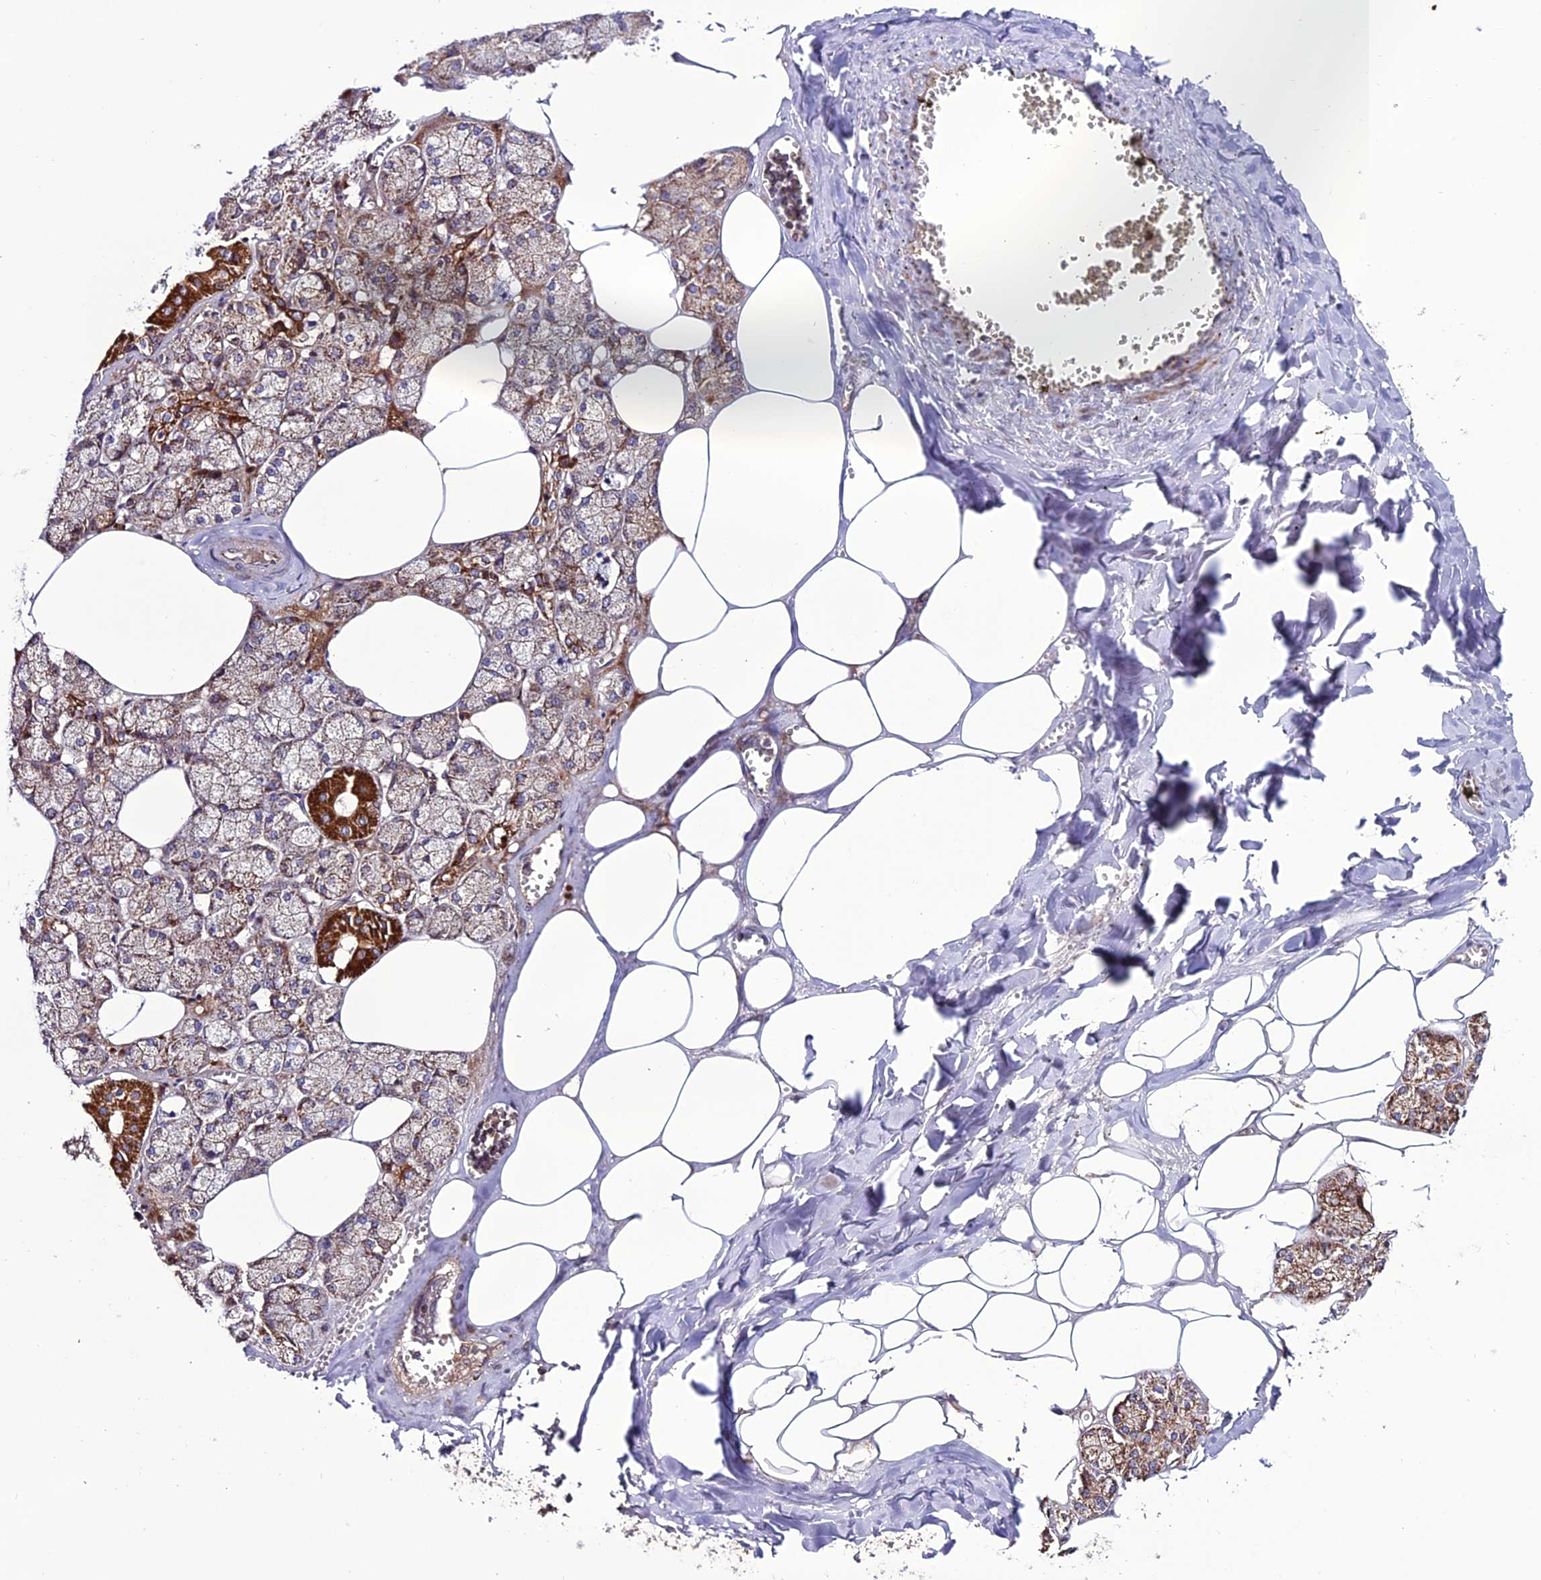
{"staining": {"intensity": "strong", "quantity": "25%-75%", "location": "cytoplasmic/membranous"}, "tissue": "salivary gland", "cell_type": "Glandular cells", "image_type": "normal", "snomed": [{"axis": "morphology", "description": "Normal tissue, NOS"}, {"axis": "topography", "description": "Salivary gland"}], "caption": "This photomicrograph reveals benign salivary gland stained with IHC to label a protein in brown. The cytoplasmic/membranous of glandular cells show strong positivity for the protein. Nuclei are counter-stained blue.", "gene": "MRPS9", "patient": {"sex": "male", "age": 62}}